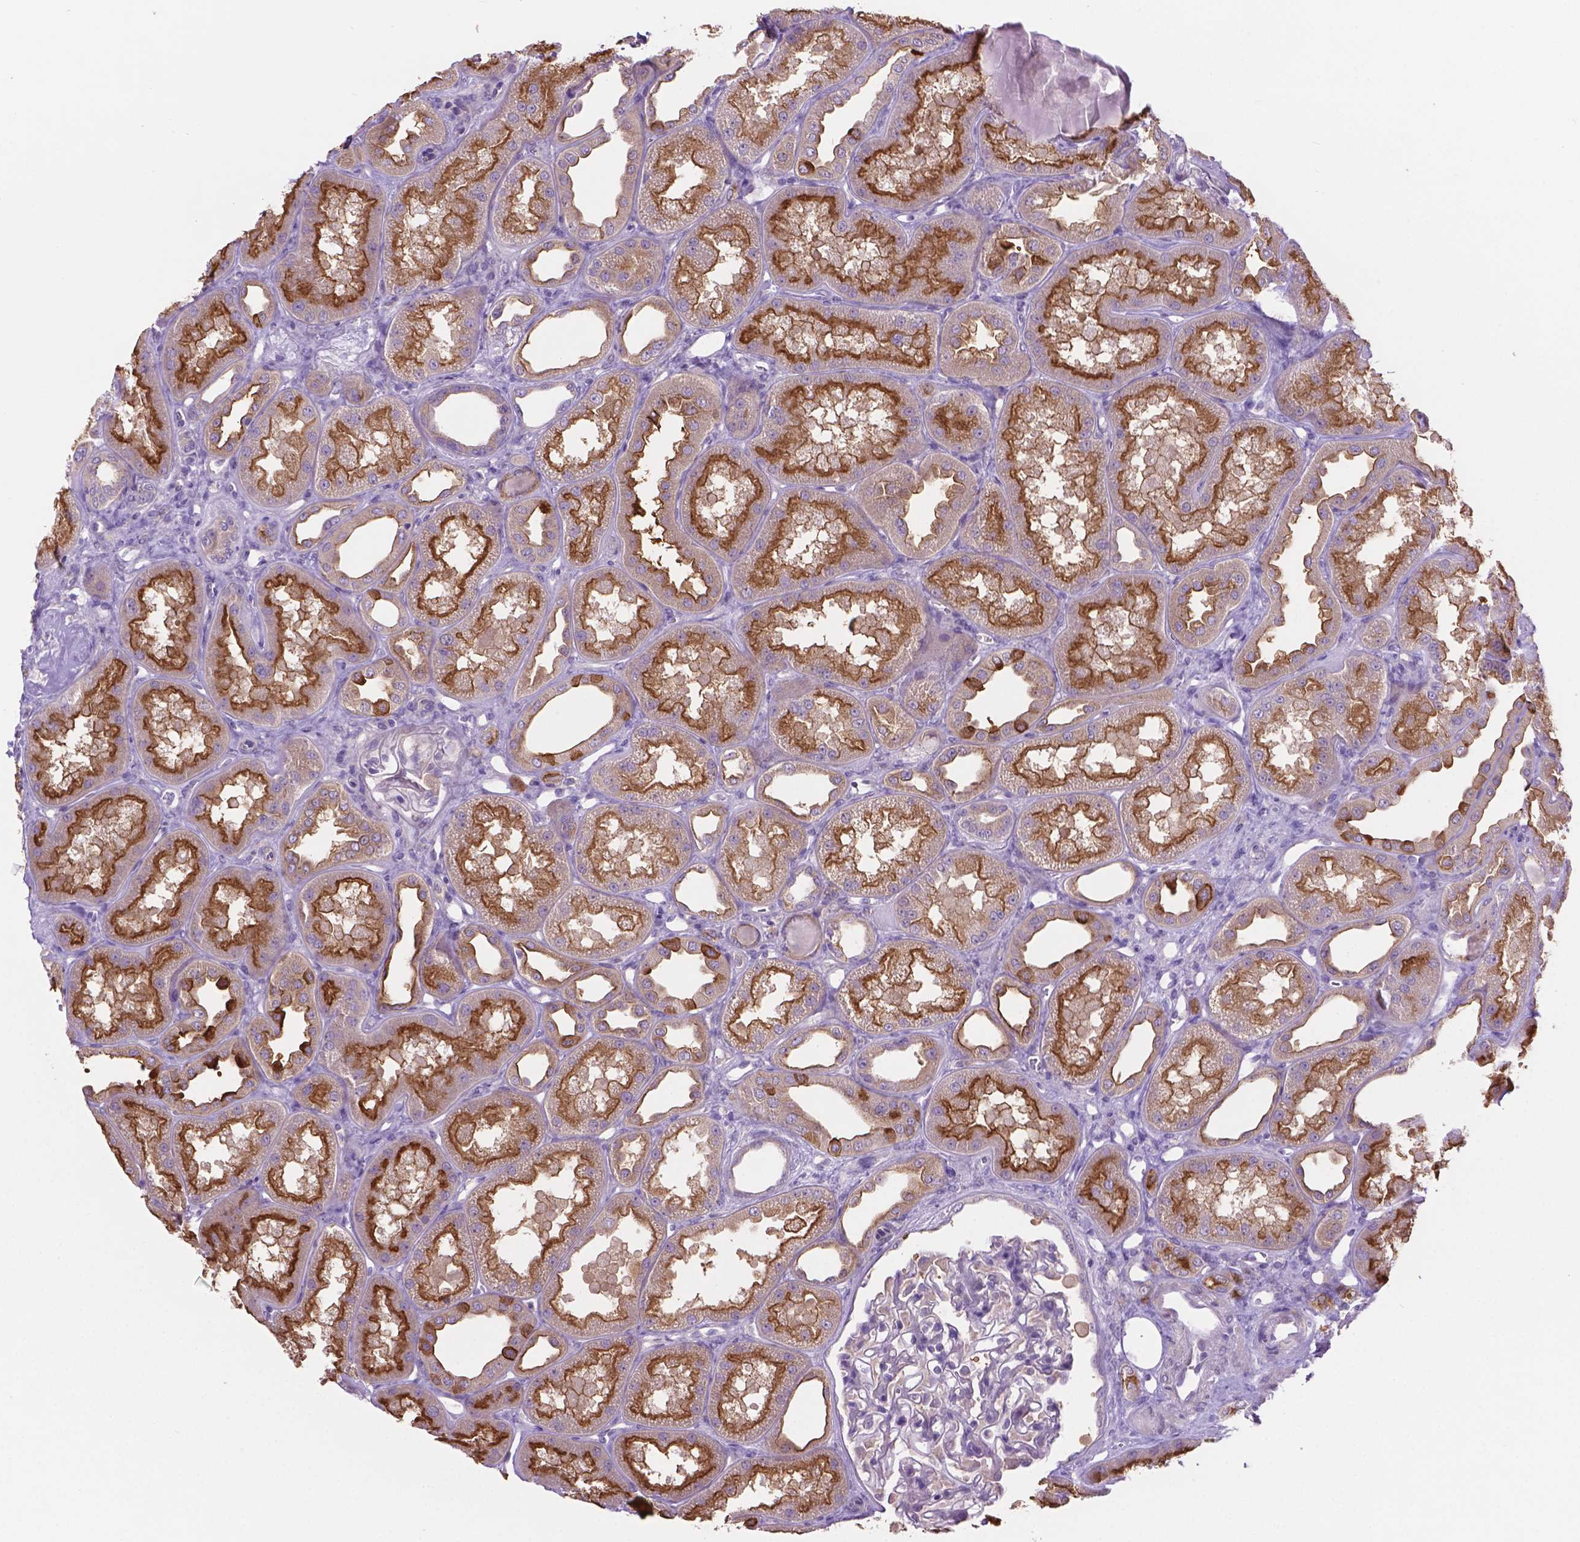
{"staining": {"intensity": "negative", "quantity": "none", "location": "none"}, "tissue": "kidney", "cell_type": "Cells in glomeruli", "image_type": "normal", "snomed": [{"axis": "morphology", "description": "Normal tissue, NOS"}, {"axis": "topography", "description": "Kidney"}], "caption": "Immunohistochemical staining of normal kidney shows no significant staining in cells in glomeruli.", "gene": "CDH7", "patient": {"sex": "male", "age": 61}}